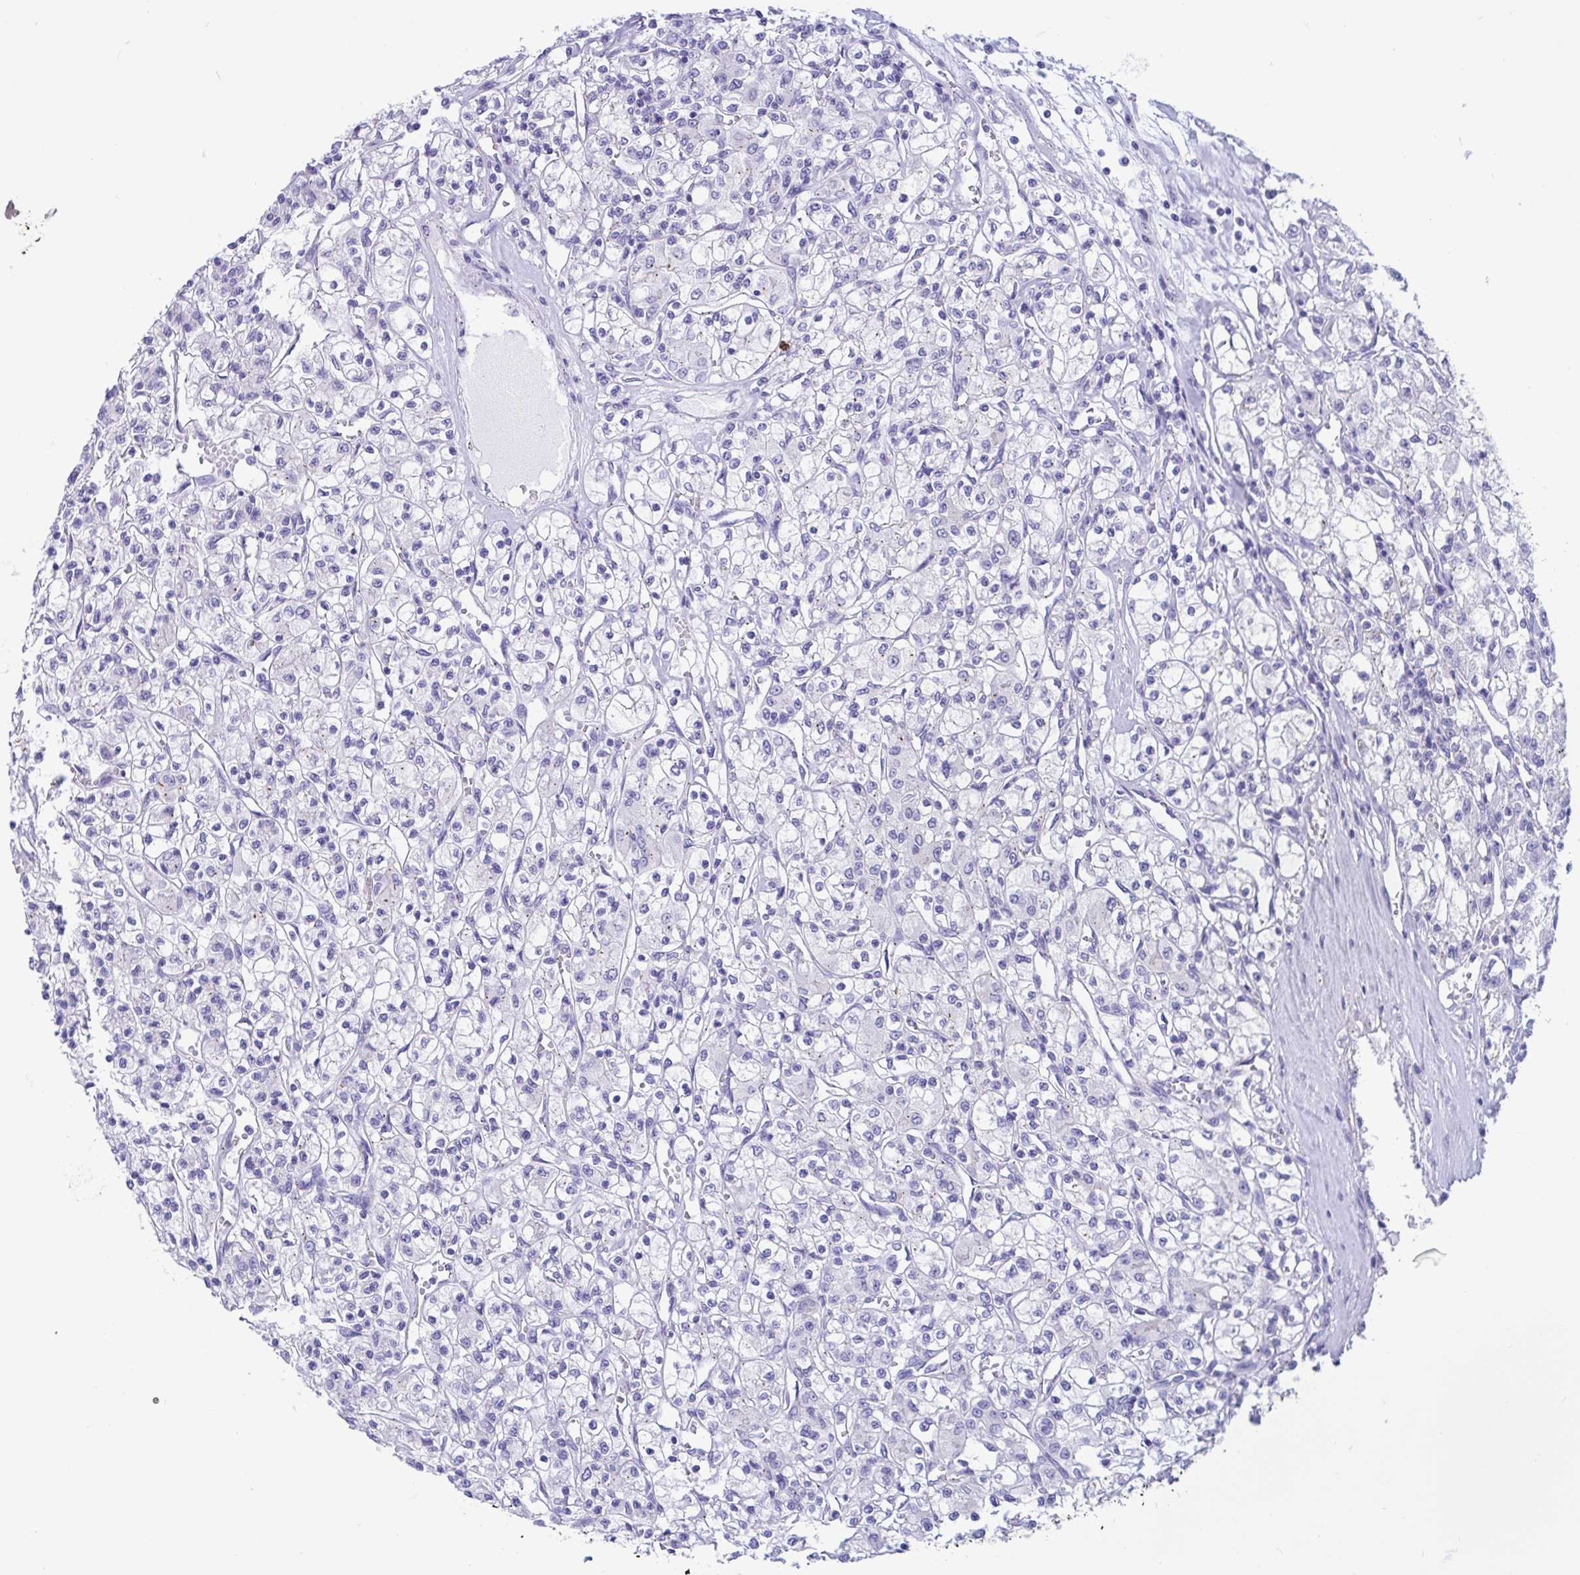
{"staining": {"intensity": "negative", "quantity": "none", "location": "none"}, "tissue": "renal cancer", "cell_type": "Tumor cells", "image_type": "cancer", "snomed": [{"axis": "morphology", "description": "Adenocarcinoma, NOS"}, {"axis": "topography", "description": "Kidney"}], "caption": "Human renal cancer stained for a protein using IHC shows no staining in tumor cells.", "gene": "RNASE3", "patient": {"sex": "female", "age": 59}}